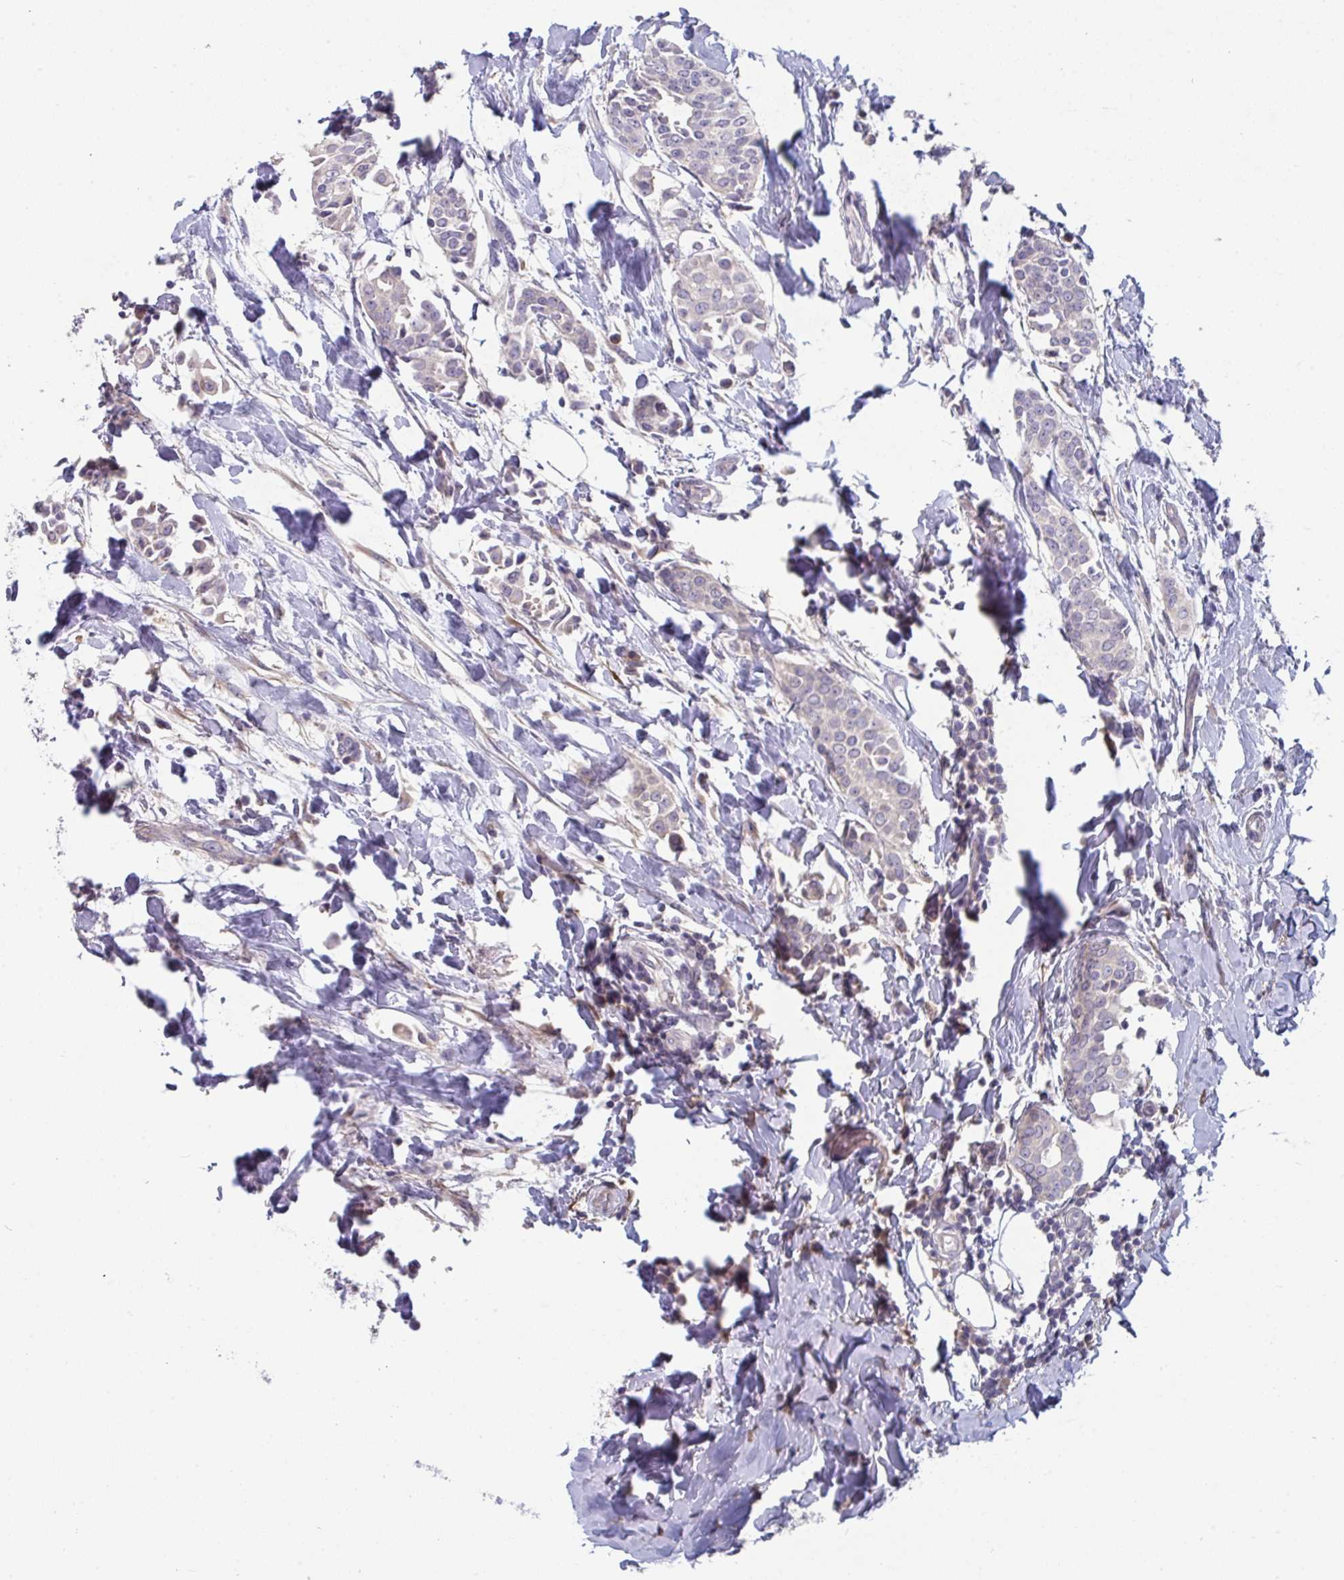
{"staining": {"intensity": "negative", "quantity": "none", "location": "none"}, "tissue": "breast cancer", "cell_type": "Tumor cells", "image_type": "cancer", "snomed": [{"axis": "morphology", "description": "Duct carcinoma"}, {"axis": "topography", "description": "Breast"}], "caption": "The photomicrograph demonstrates no staining of tumor cells in breast cancer.", "gene": "HGFAC", "patient": {"sex": "female", "age": 64}}